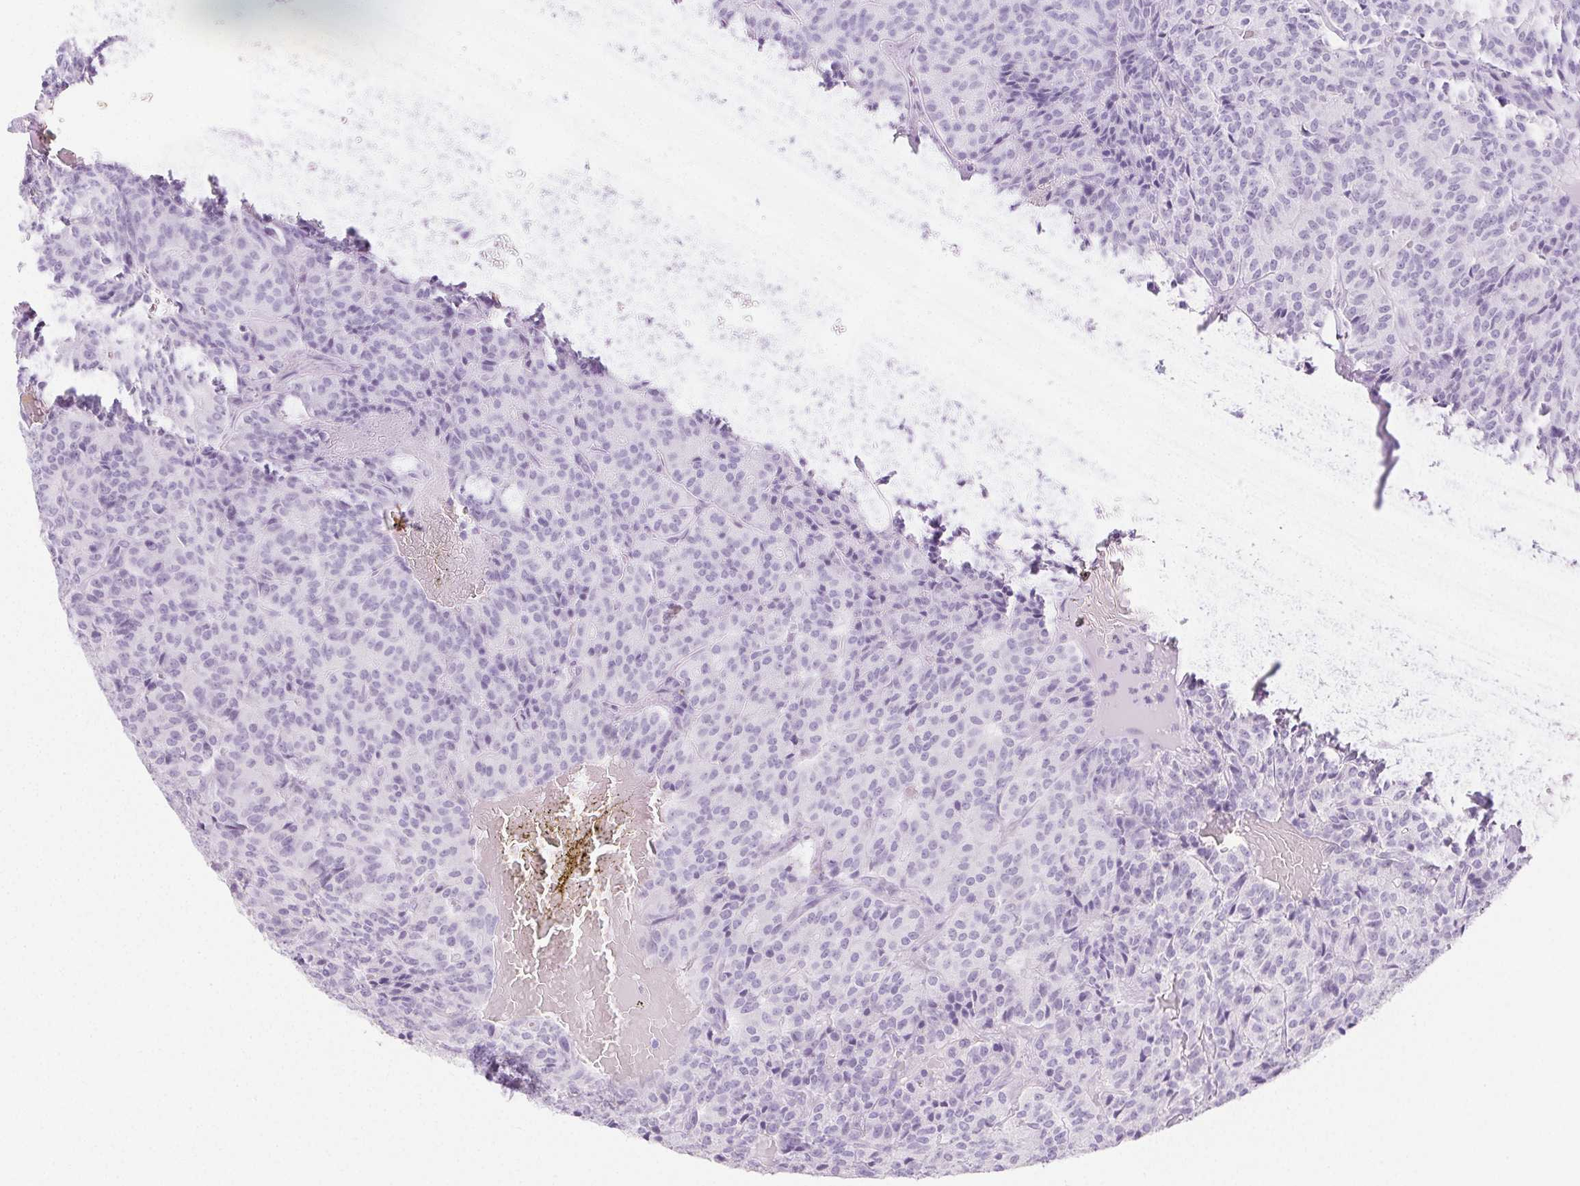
{"staining": {"intensity": "negative", "quantity": "none", "location": "none"}, "tissue": "carcinoid", "cell_type": "Tumor cells", "image_type": "cancer", "snomed": [{"axis": "morphology", "description": "Carcinoid, malignant, NOS"}, {"axis": "topography", "description": "Lung"}], "caption": "Protein analysis of carcinoid (malignant) reveals no significant expression in tumor cells.", "gene": "PI3", "patient": {"sex": "male", "age": 70}}